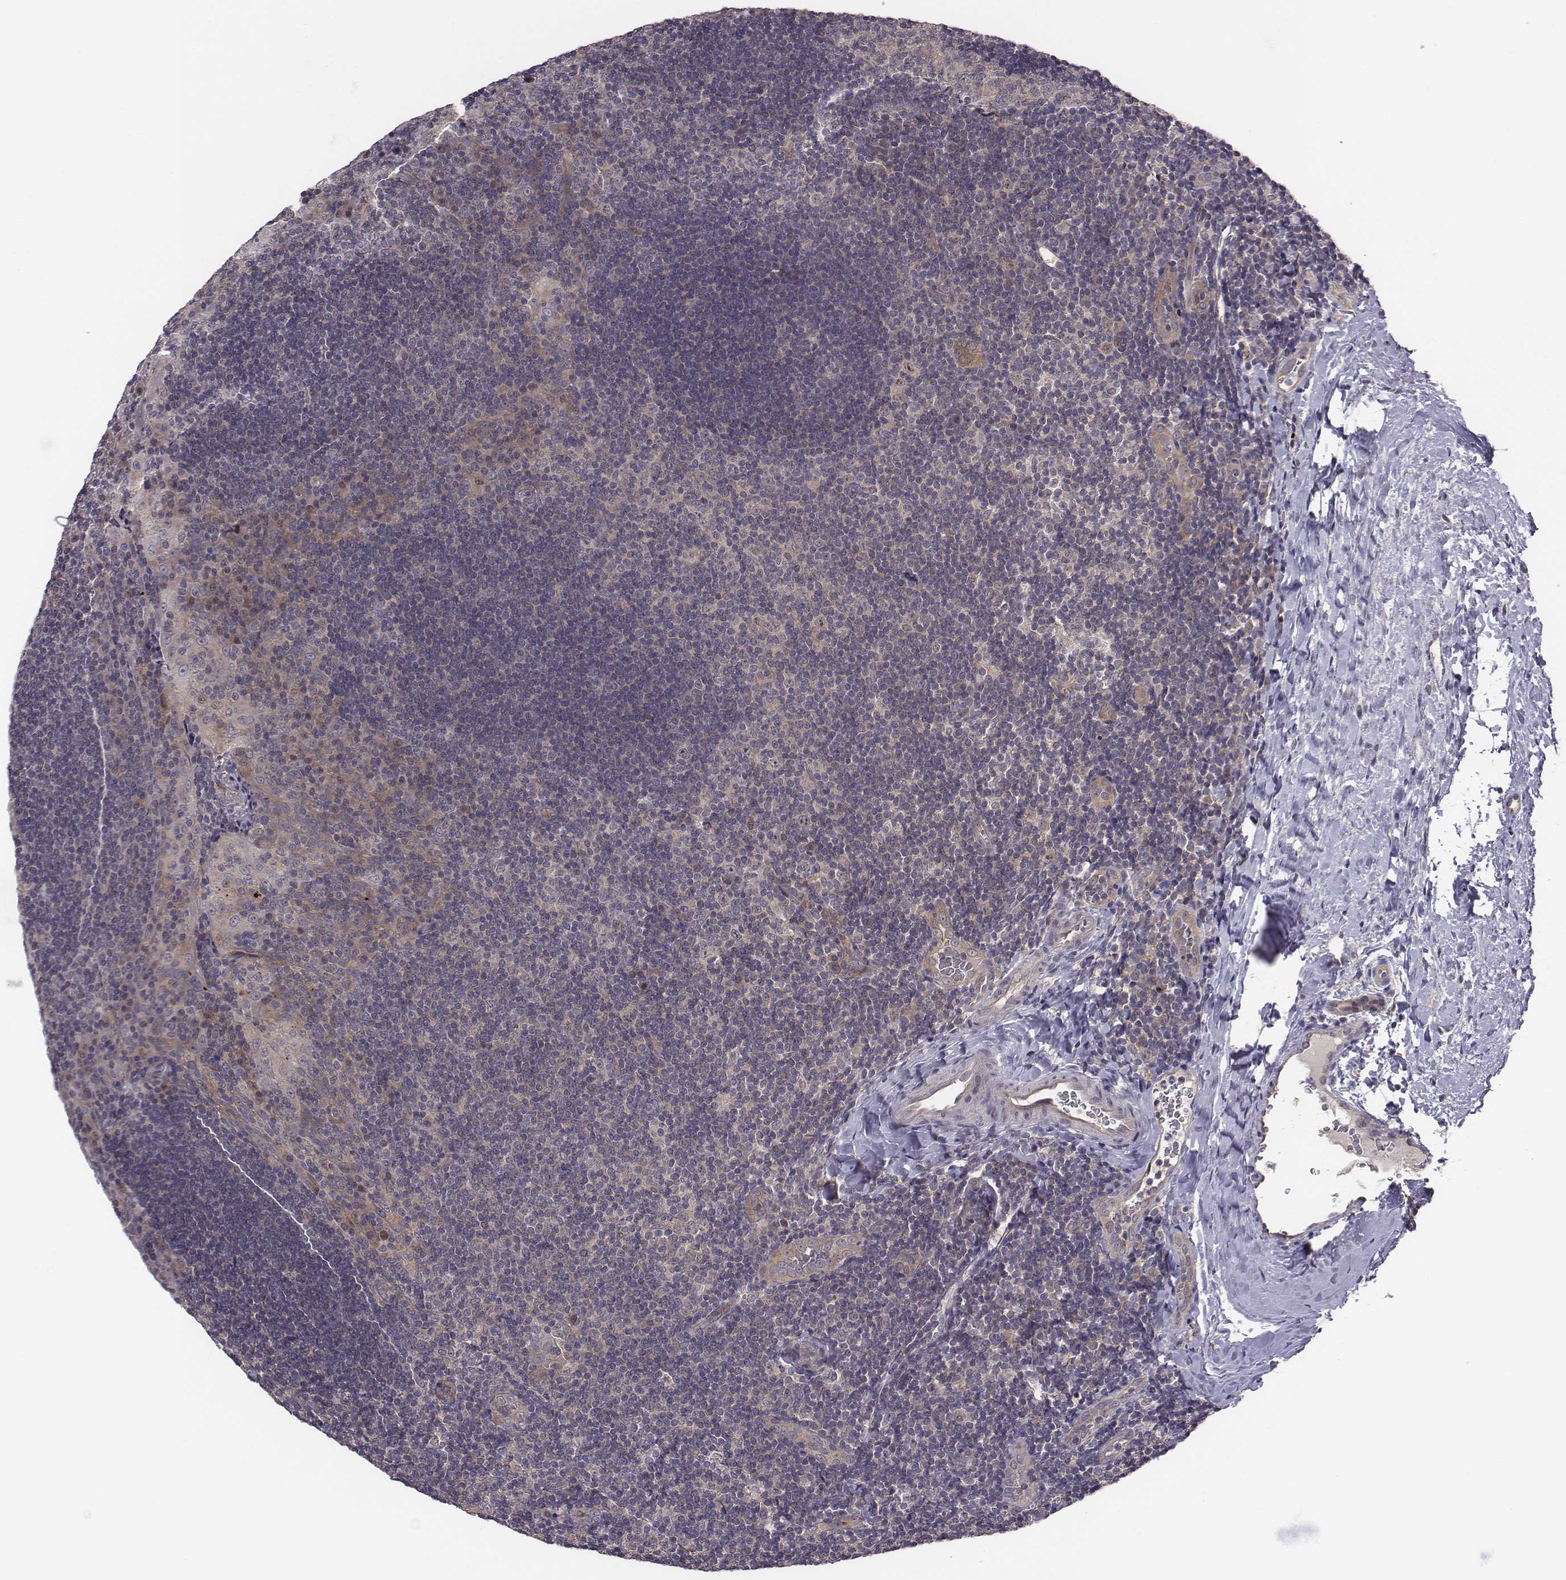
{"staining": {"intensity": "moderate", "quantity": "<25%", "location": "cytoplasmic/membranous"}, "tissue": "tonsil", "cell_type": "Non-germinal center cells", "image_type": "normal", "snomed": [{"axis": "morphology", "description": "Normal tissue, NOS"}, {"axis": "topography", "description": "Tonsil"}], "caption": "A micrograph of human tonsil stained for a protein displays moderate cytoplasmic/membranous brown staining in non-germinal center cells. The protein is shown in brown color, while the nuclei are stained blue.", "gene": "SMURF2", "patient": {"sex": "male", "age": 17}}